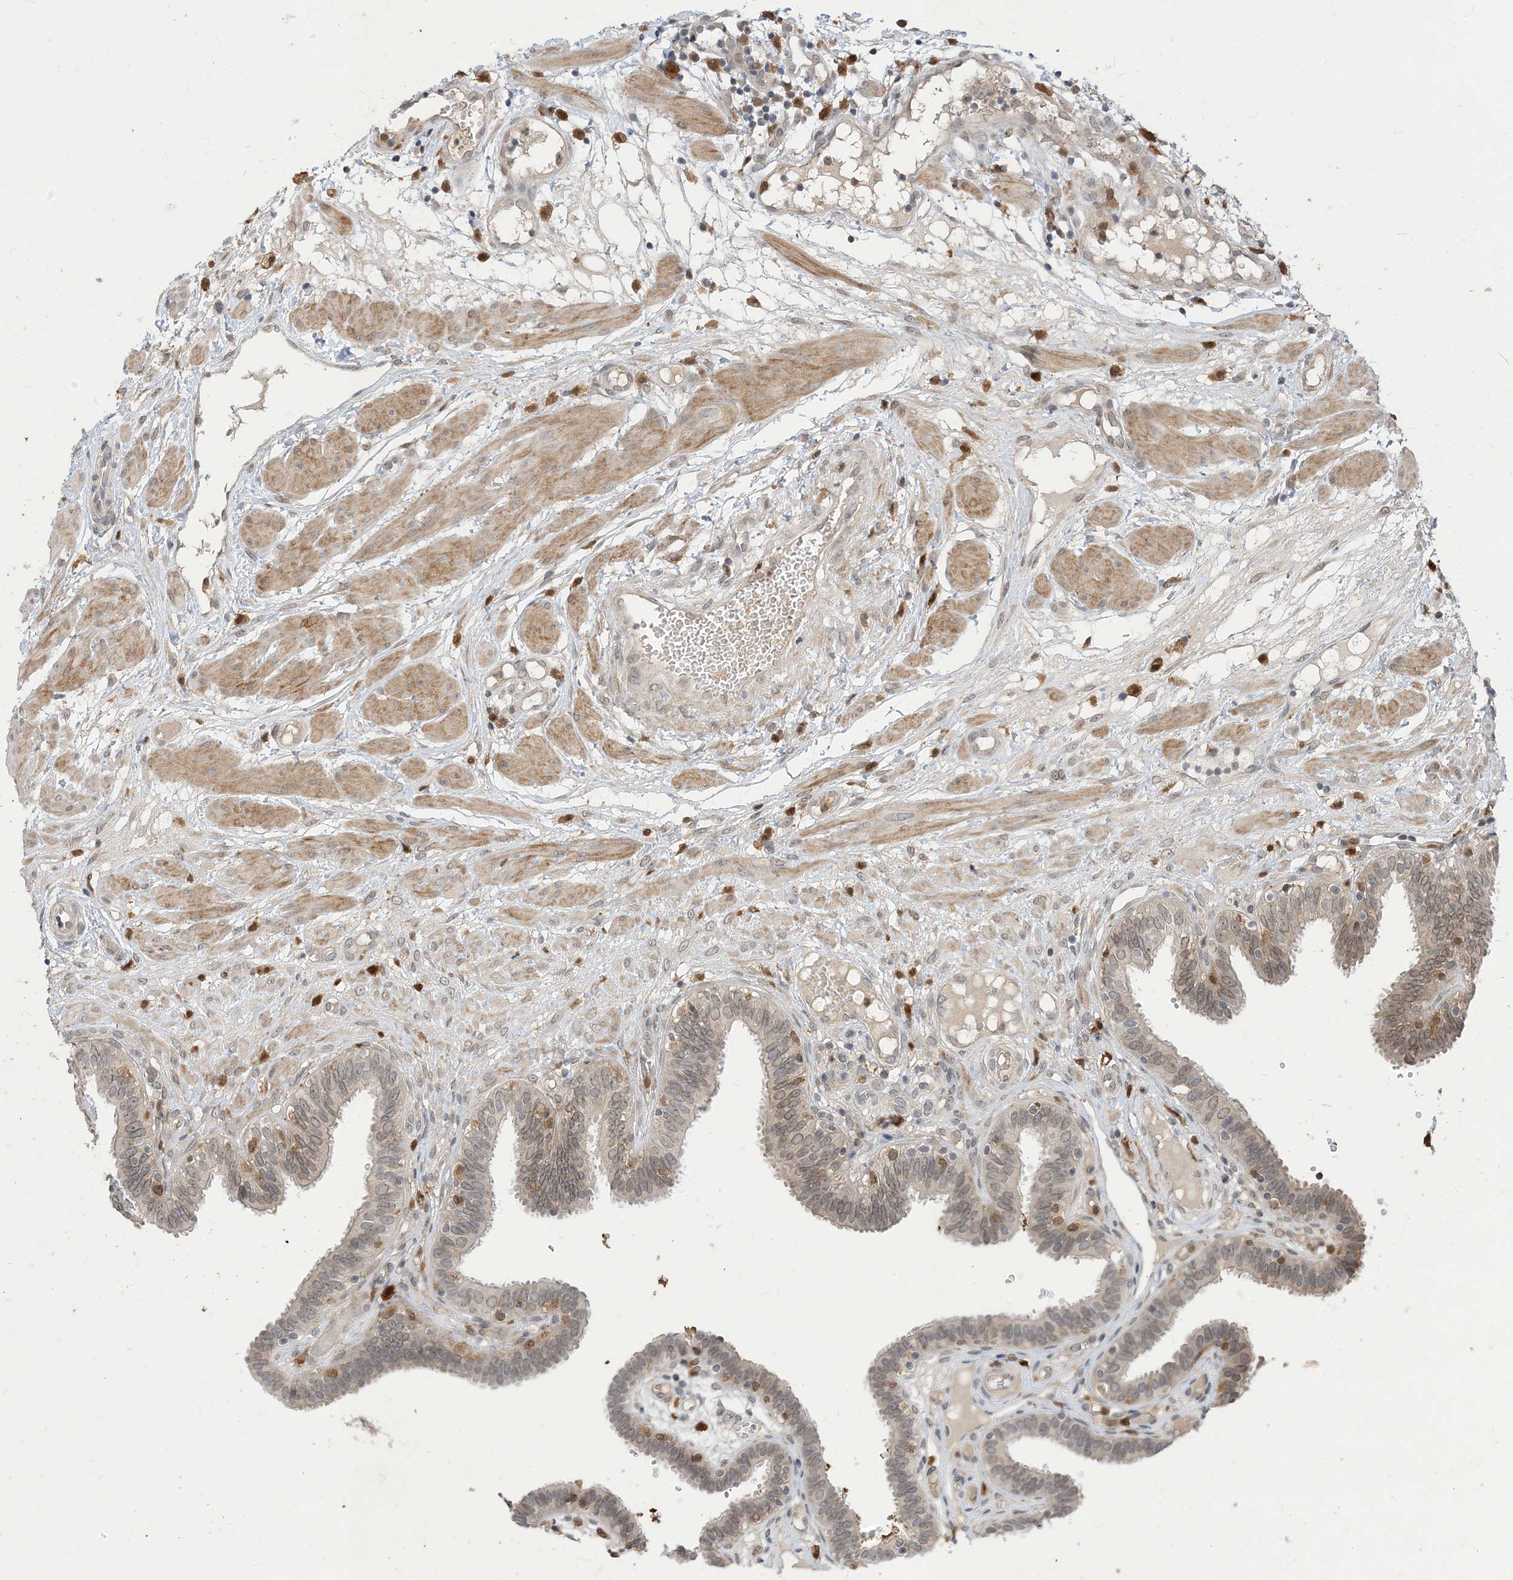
{"staining": {"intensity": "weak", "quantity": "<25%", "location": "cytoplasmic/membranous,nuclear"}, "tissue": "fallopian tube", "cell_type": "Glandular cells", "image_type": "normal", "snomed": [{"axis": "morphology", "description": "Normal tissue, NOS"}, {"axis": "topography", "description": "Fallopian tube"}, {"axis": "topography", "description": "Placenta"}], "caption": "Fallopian tube was stained to show a protein in brown. There is no significant staining in glandular cells. Brightfield microscopy of IHC stained with DAB (3,3'-diaminobenzidine) (brown) and hematoxylin (blue), captured at high magnification.", "gene": "NAGK", "patient": {"sex": "female", "age": 32}}